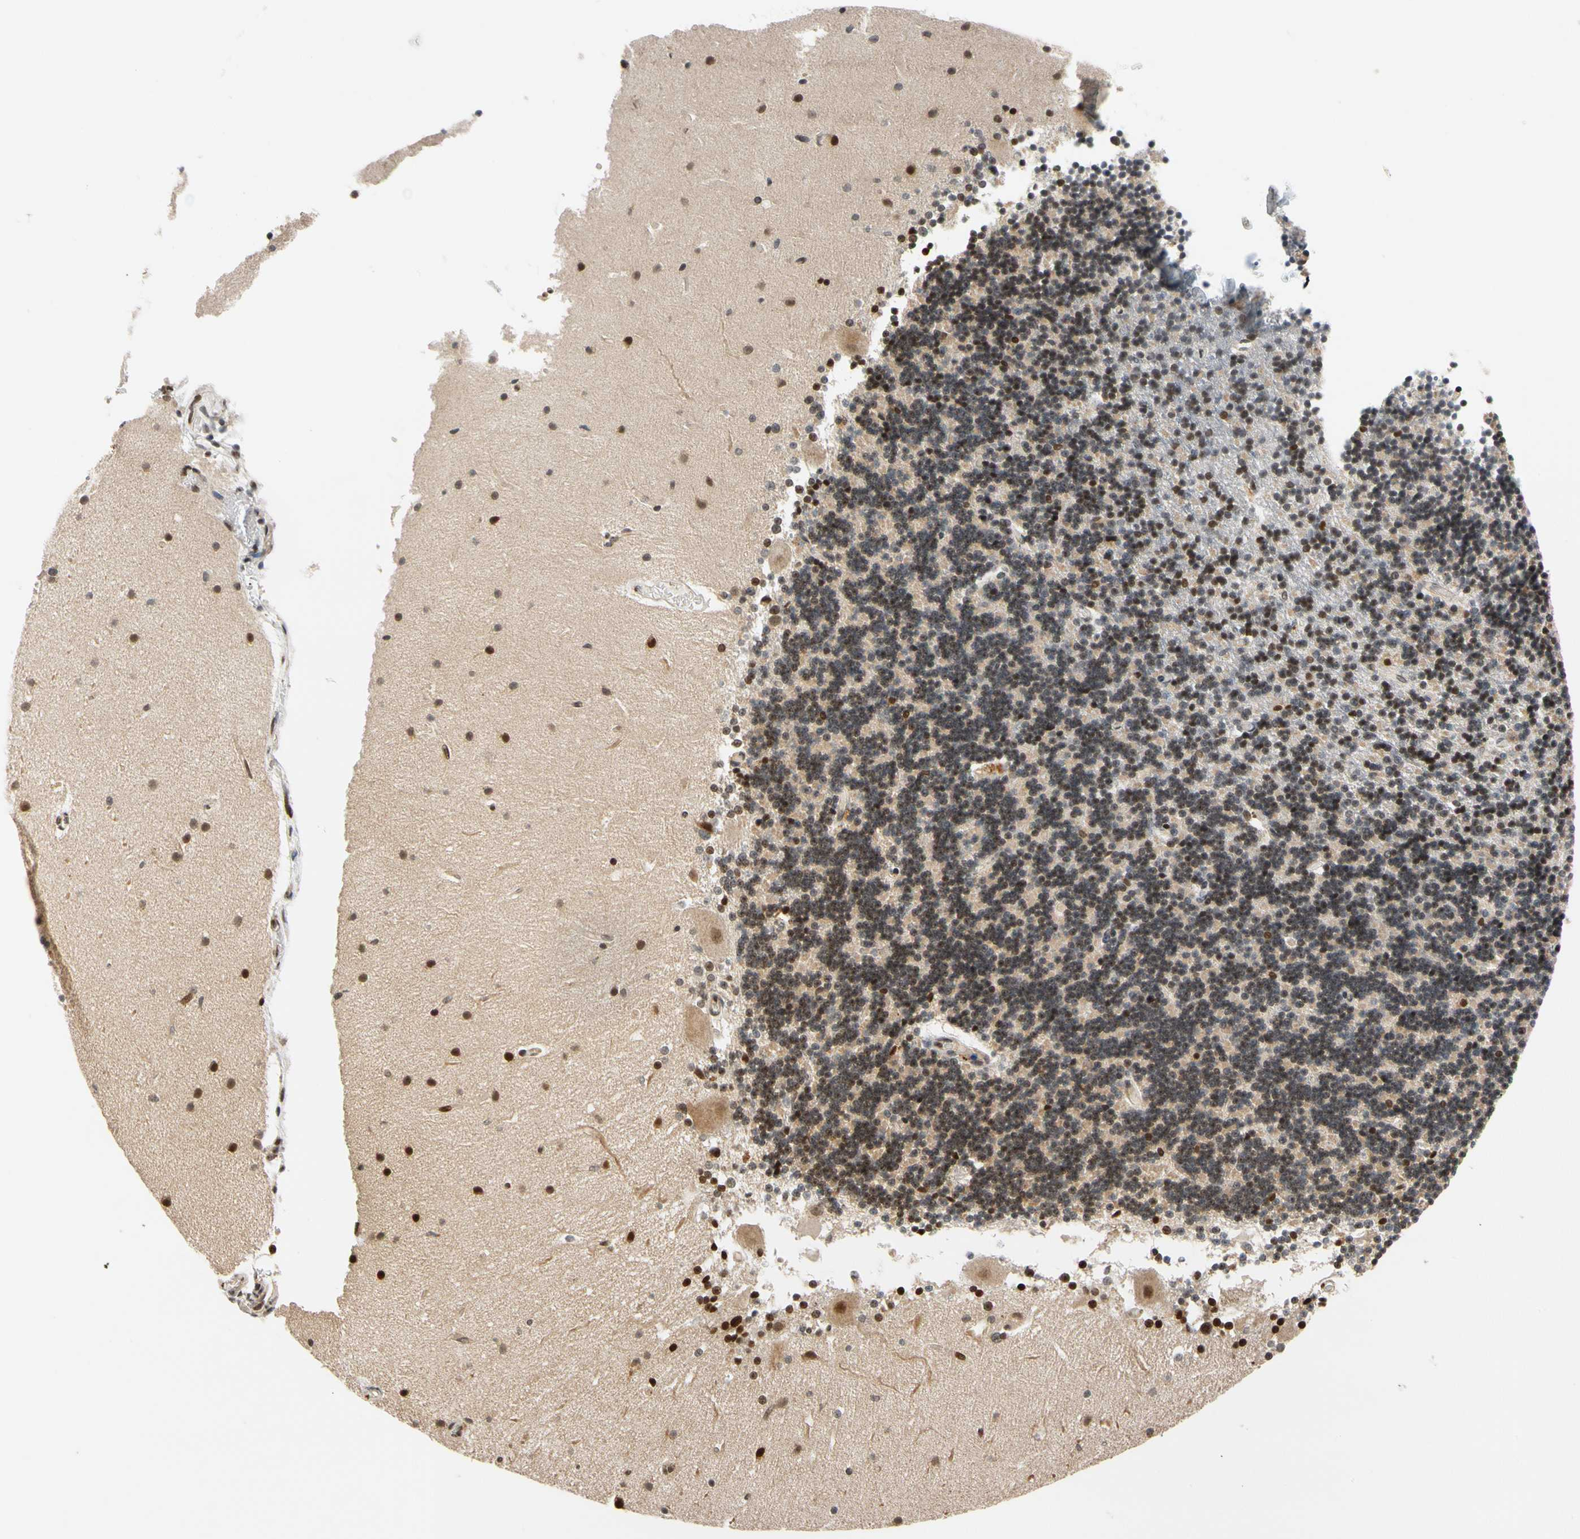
{"staining": {"intensity": "moderate", "quantity": ">75%", "location": "nuclear"}, "tissue": "cerebellum", "cell_type": "Cells in granular layer", "image_type": "normal", "snomed": [{"axis": "morphology", "description": "Normal tissue, NOS"}, {"axis": "topography", "description": "Cerebellum"}], "caption": "A brown stain highlights moderate nuclear staining of a protein in cells in granular layer of benign human cerebellum.", "gene": "CDK7", "patient": {"sex": "female", "age": 54}}